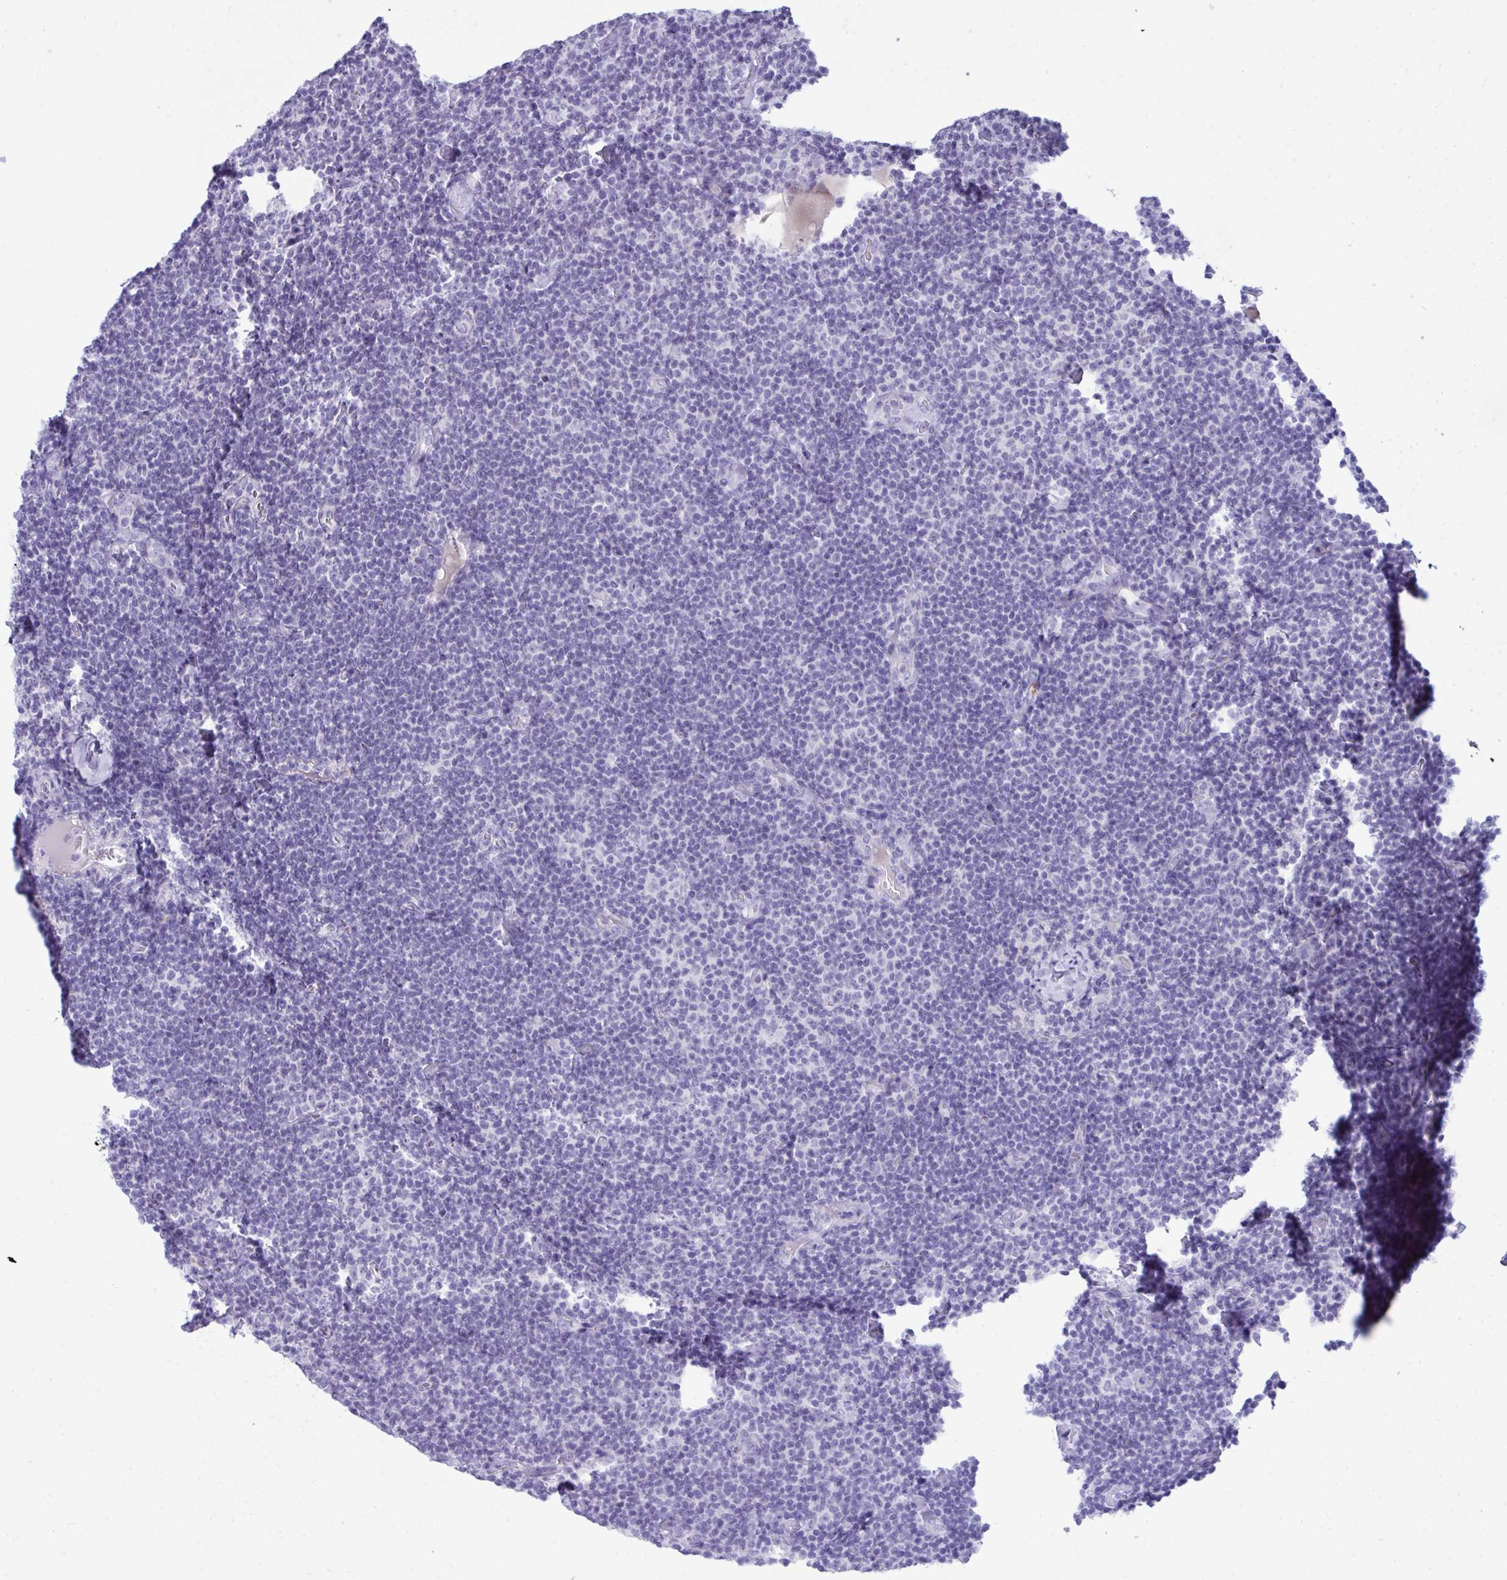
{"staining": {"intensity": "negative", "quantity": "none", "location": "none"}, "tissue": "lymphoma", "cell_type": "Tumor cells", "image_type": "cancer", "snomed": [{"axis": "morphology", "description": "Malignant lymphoma, non-Hodgkin's type, Low grade"}, {"axis": "topography", "description": "Lymph node"}], "caption": "An IHC image of lymphoma is shown. There is no staining in tumor cells of lymphoma.", "gene": "PIGZ", "patient": {"sex": "male", "age": 81}}